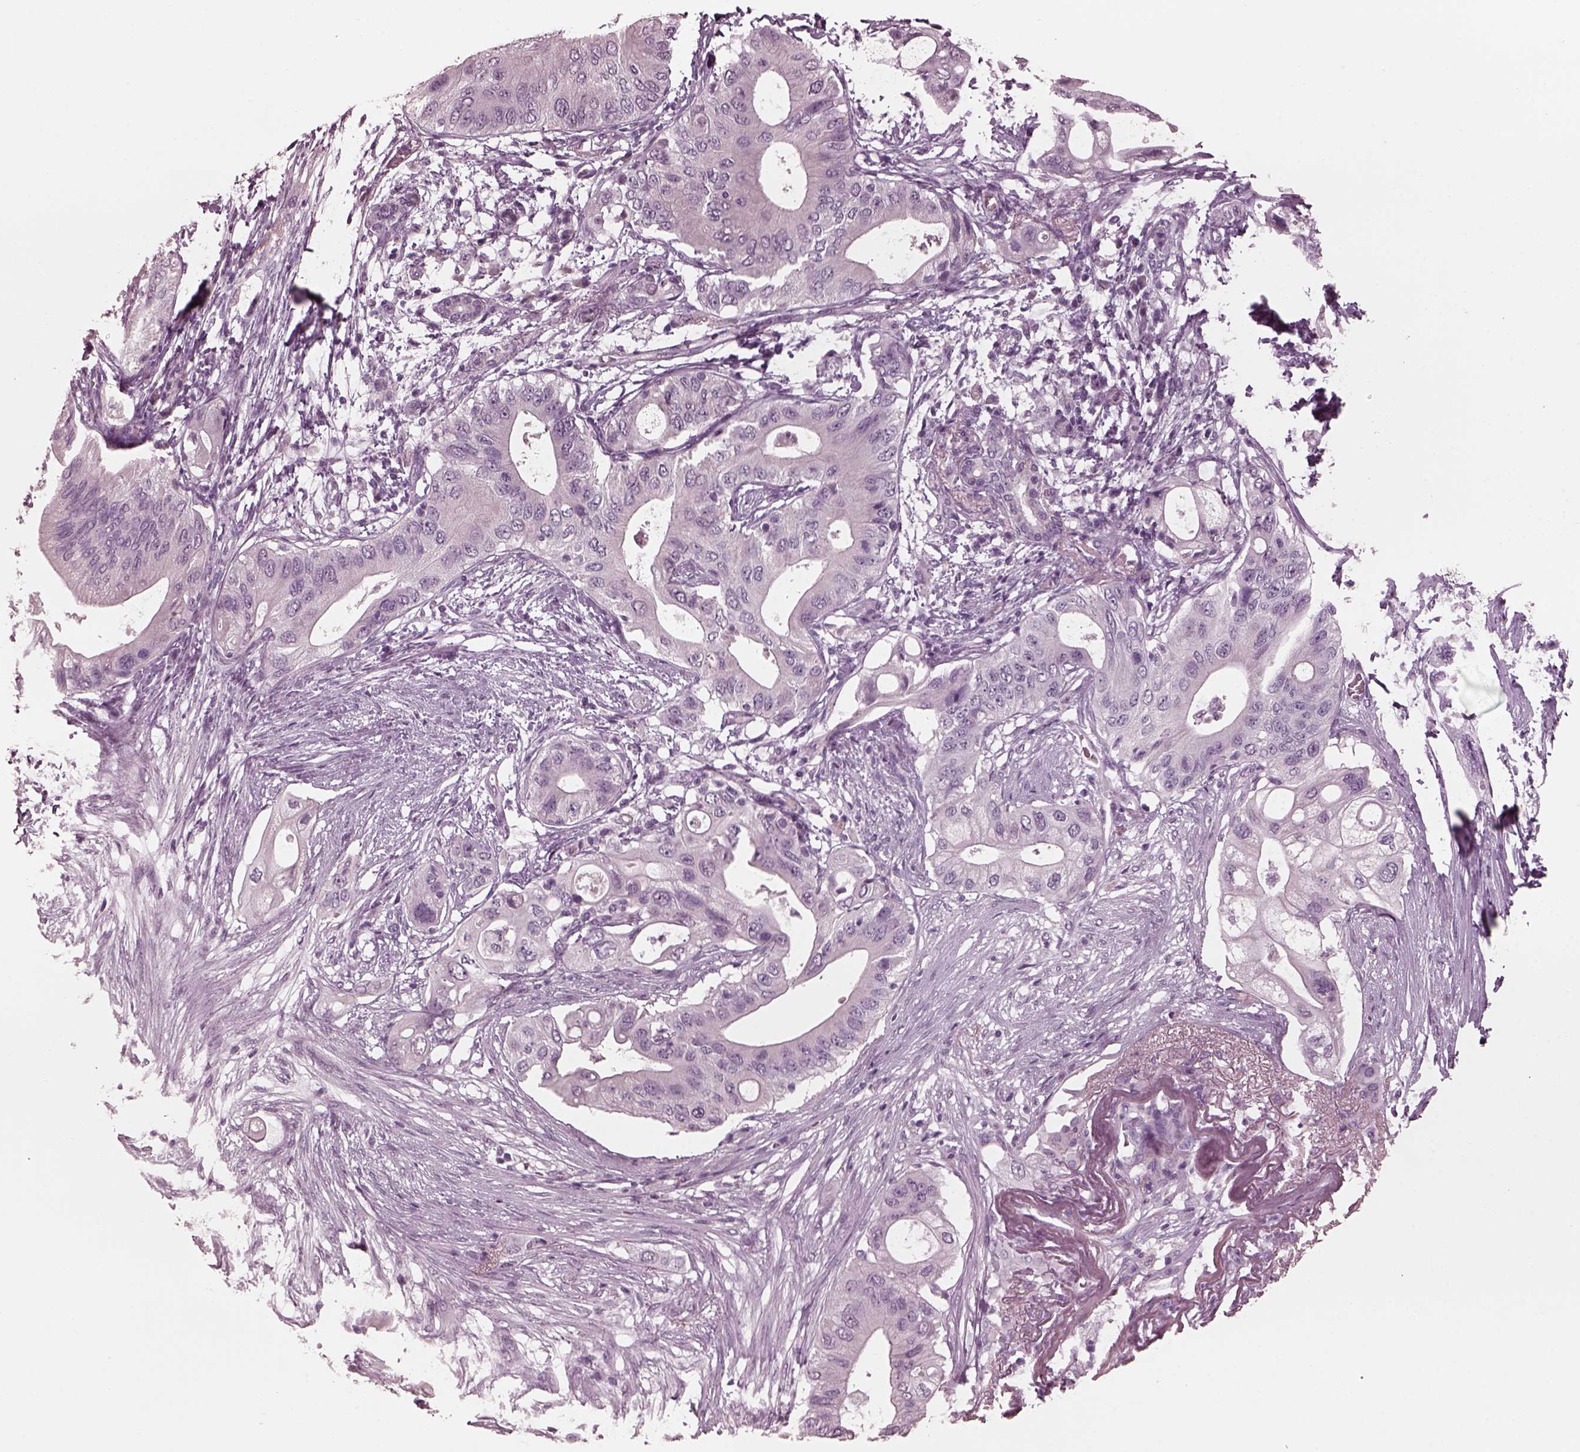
{"staining": {"intensity": "negative", "quantity": "none", "location": "none"}, "tissue": "pancreatic cancer", "cell_type": "Tumor cells", "image_type": "cancer", "snomed": [{"axis": "morphology", "description": "Adenocarcinoma, NOS"}, {"axis": "topography", "description": "Pancreas"}], "caption": "Tumor cells show no significant positivity in adenocarcinoma (pancreatic). Nuclei are stained in blue.", "gene": "CGA", "patient": {"sex": "female", "age": 72}}